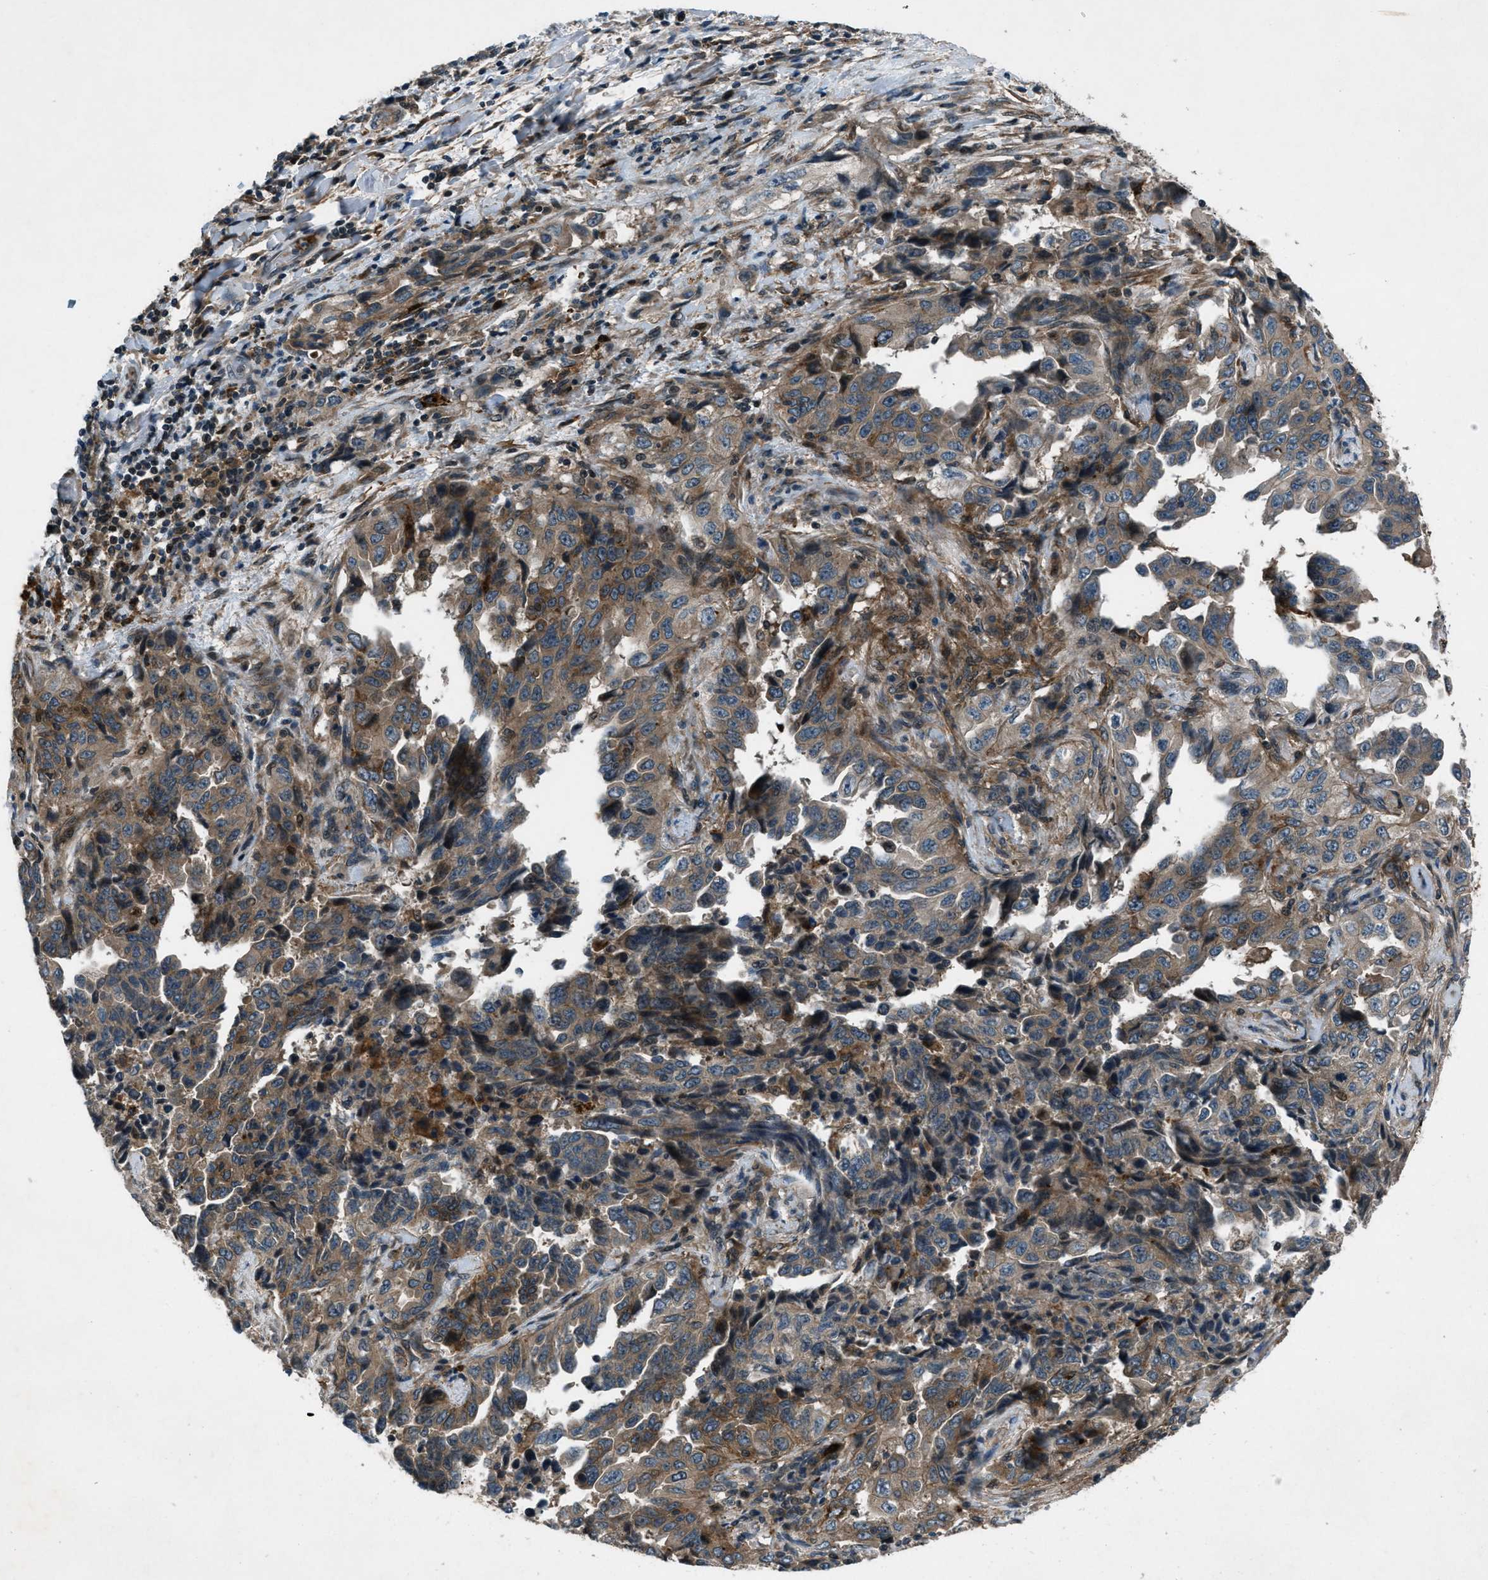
{"staining": {"intensity": "moderate", "quantity": ">75%", "location": "cytoplasmic/membranous"}, "tissue": "lung cancer", "cell_type": "Tumor cells", "image_type": "cancer", "snomed": [{"axis": "morphology", "description": "Adenocarcinoma, NOS"}, {"axis": "topography", "description": "Lung"}], "caption": "This micrograph shows IHC staining of lung adenocarcinoma, with medium moderate cytoplasmic/membranous positivity in approximately >75% of tumor cells.", "gene": "EPSTI1", "patient": {"sex": "female", "age": 51}}